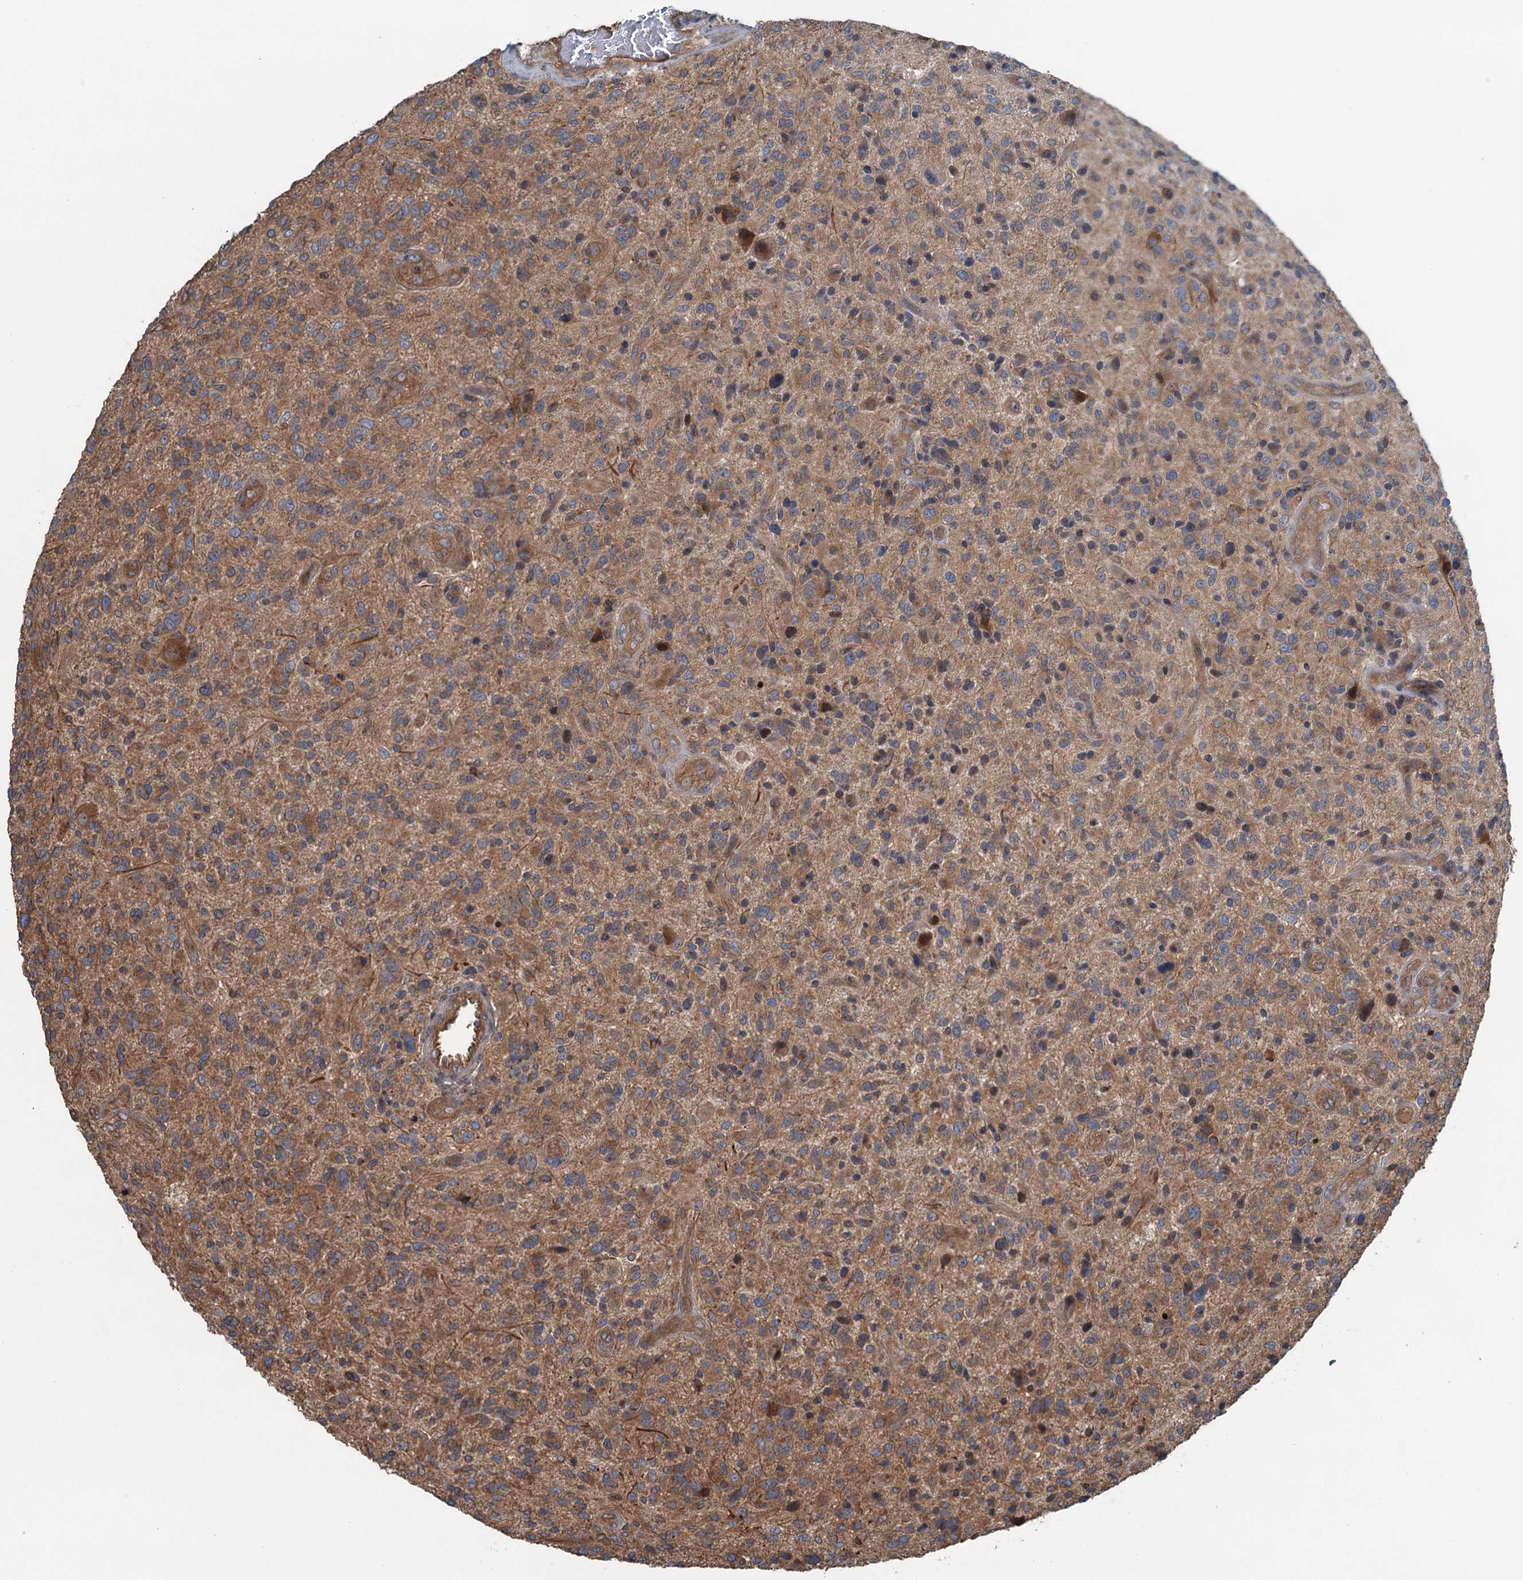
{"staining": {"intensity": "moderate", "quantity": ">75%", "location": "cytoplasmic/membranous"}, "tissue": "glioma", "cell_type": "Tumor cells", "image_type": "cancer", "snomed": [{"axis": "morphology", "description": "Glioma, malignant, High grade"}, {"axis": "topography", "description": "Brain"}], "caption": "High-magnification brightfield microscopy of malignant glioma (high-grade) stained with DAB (3,3'-diaminobenzidine) (brown) and counterstained with hematoxylin (blue). tumor cells exhibit moderate cytoplasmic/membranous expression is appreciated in about>75% of cells.", "gene": "TRAPPC8", "patient": {"sex": "male", "age": 47}}